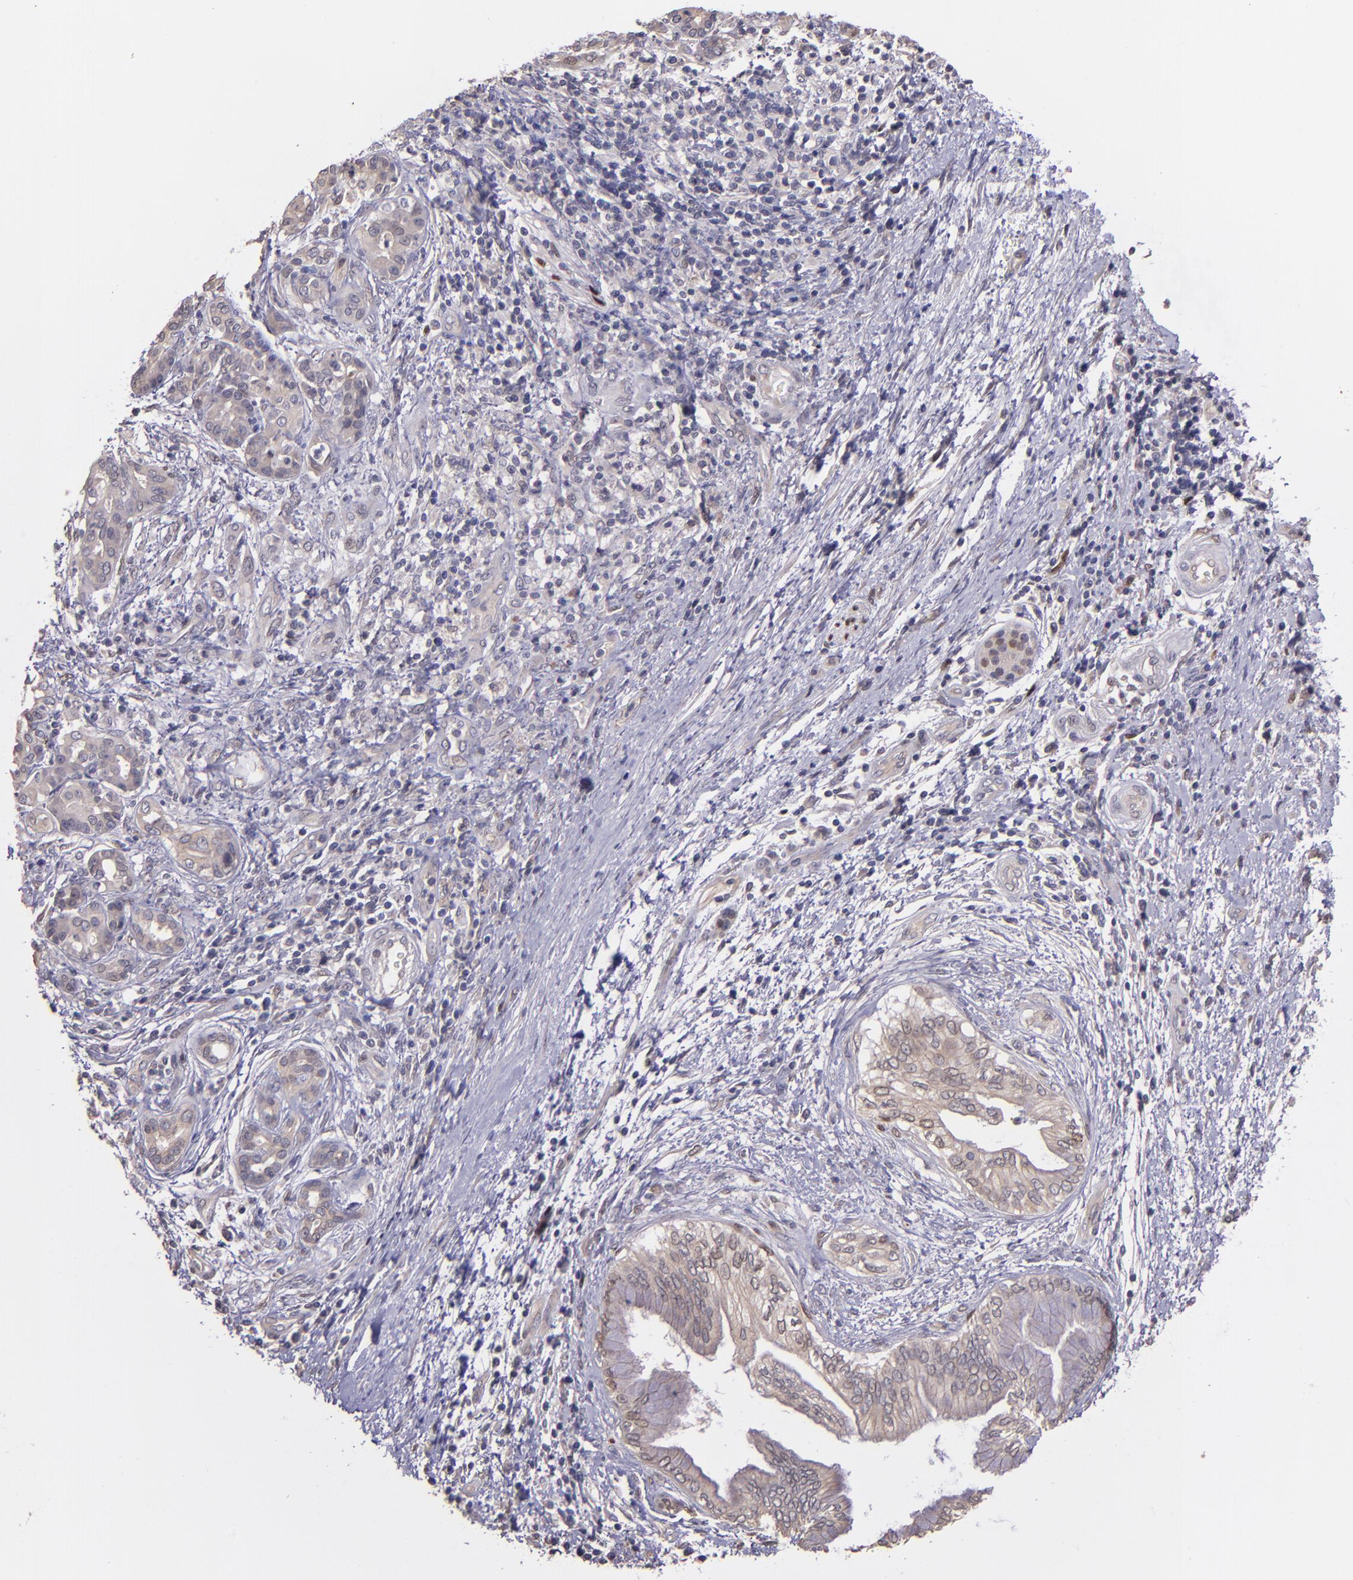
{"staining": {"intensity": "weak", "quantity": "25%-75%", "location": "cytoplasmic/membranous"}, "tissue": "pancreatic cancer", "cell_type": "Tumor cells", "image_type": "cancer", "snomed": [{"axis": "morphology", "description": "Adenocarcinoma, NOS"}, {"axis": "topography", "description": "Pancreas"}], "caption": "A brown stain shows weak cytoplasmic/membranous positivity of a protein in human pancreatic cancer (adenocarcinoma) tumor cells. Immunohistochemistry (ihc) stains the protein in brown and the nuclei are stained blue.", "gene": "NUP62CL", "patient": {"sex": "female", "age": 70}}